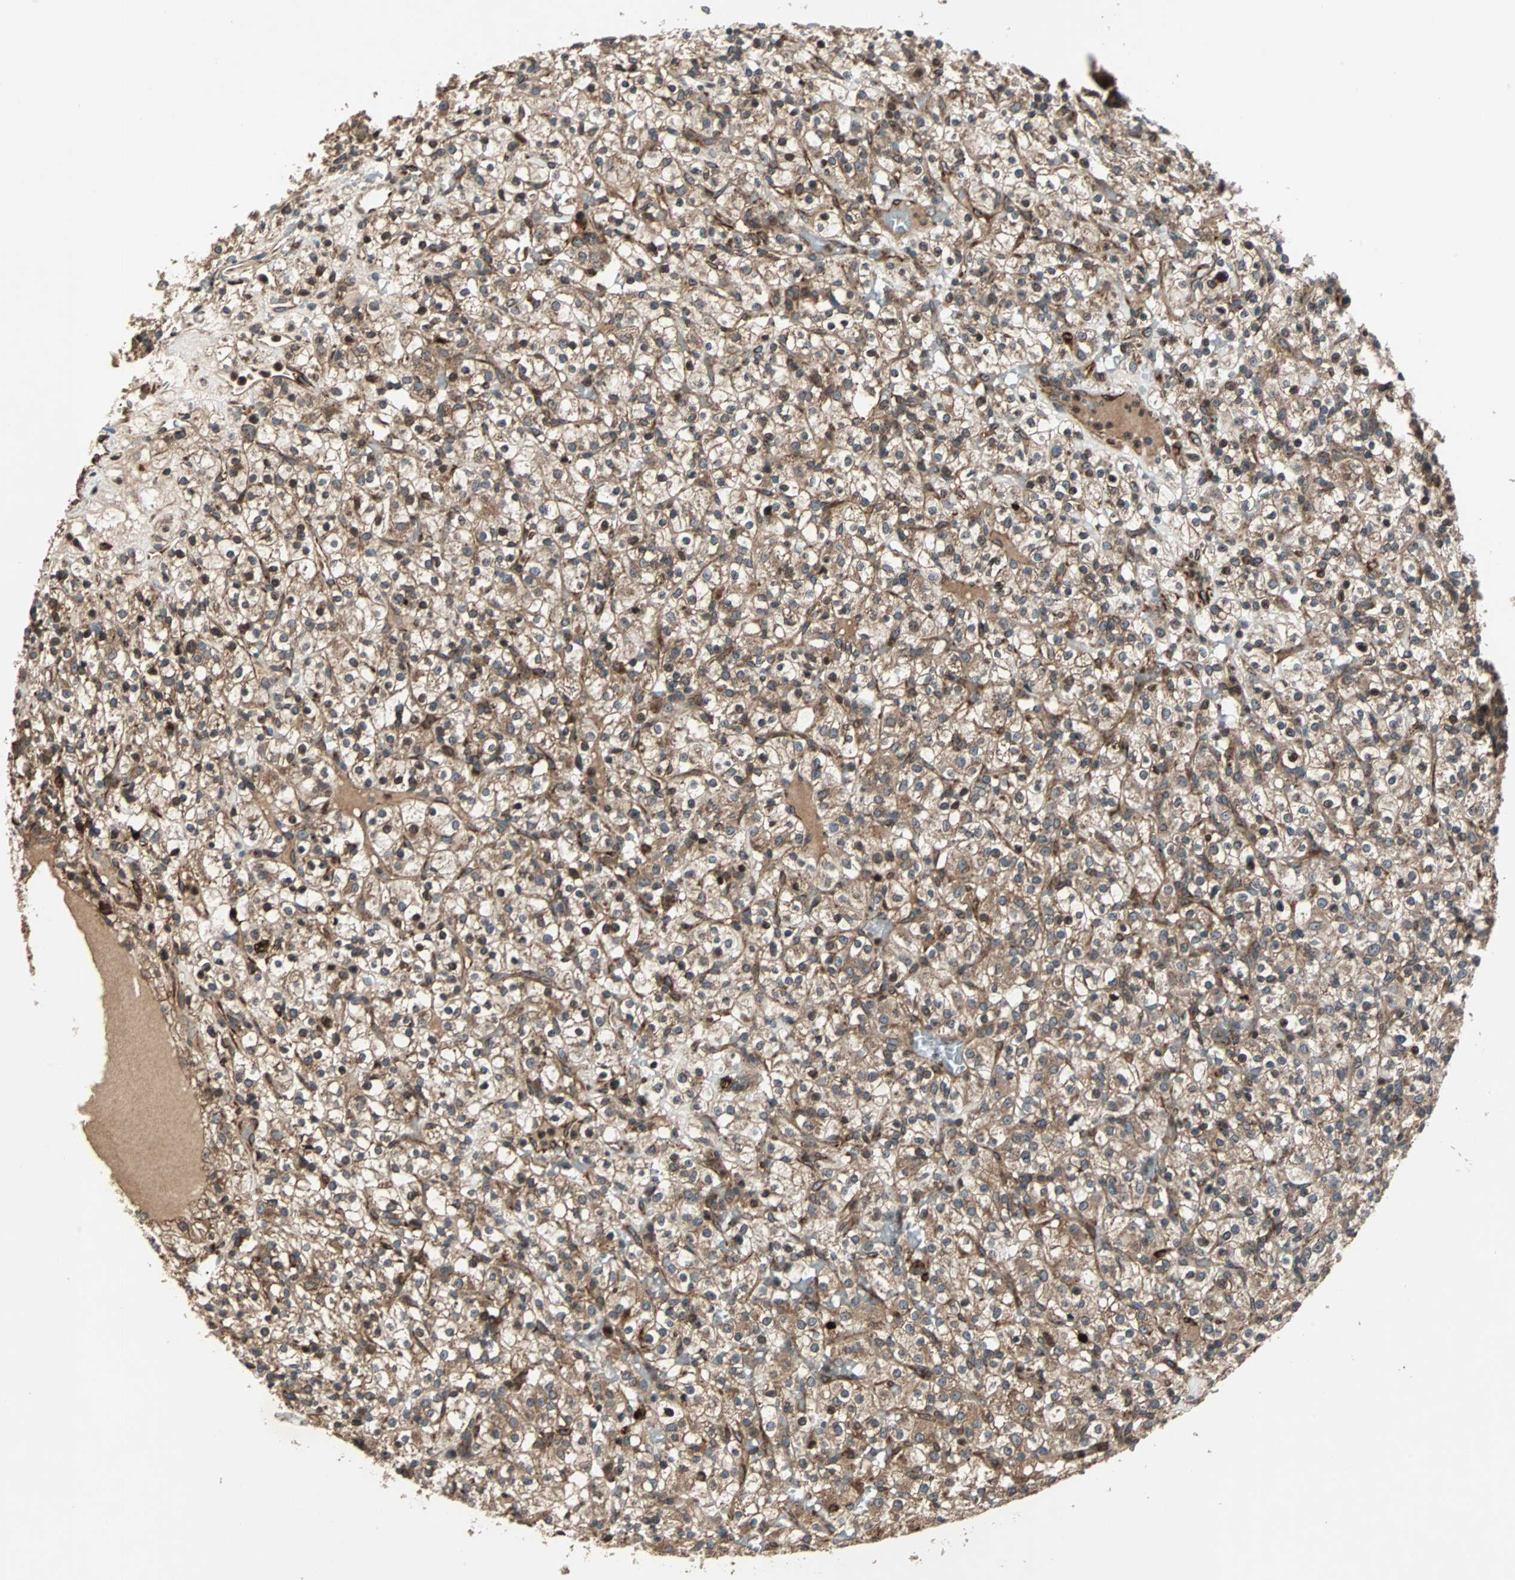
{"staining": {"intensity": "moderate", "quantity": ">75%", "location": "cytoplasmic/membranous"}, "tissue": "renal cancer", "cell_type": "Tumor cells", "image_type": "cancer", "snomed": [{"axis": "morphology", "description": "Normal tissue, NOS"}, {"axis": "morphology", "description": "Adenocarcinoma, NOS"}, {"axis": "topography", "description": "Kidney"}], "caption": "IHC (DAB) staining of human adenocarcinoma (renal) shows moderate cytoplasmic/membranous protein expression in approximately >75% of tumor cells.", "gene": "RAB7A", "patient": {"sex": "female", "age": 72}}